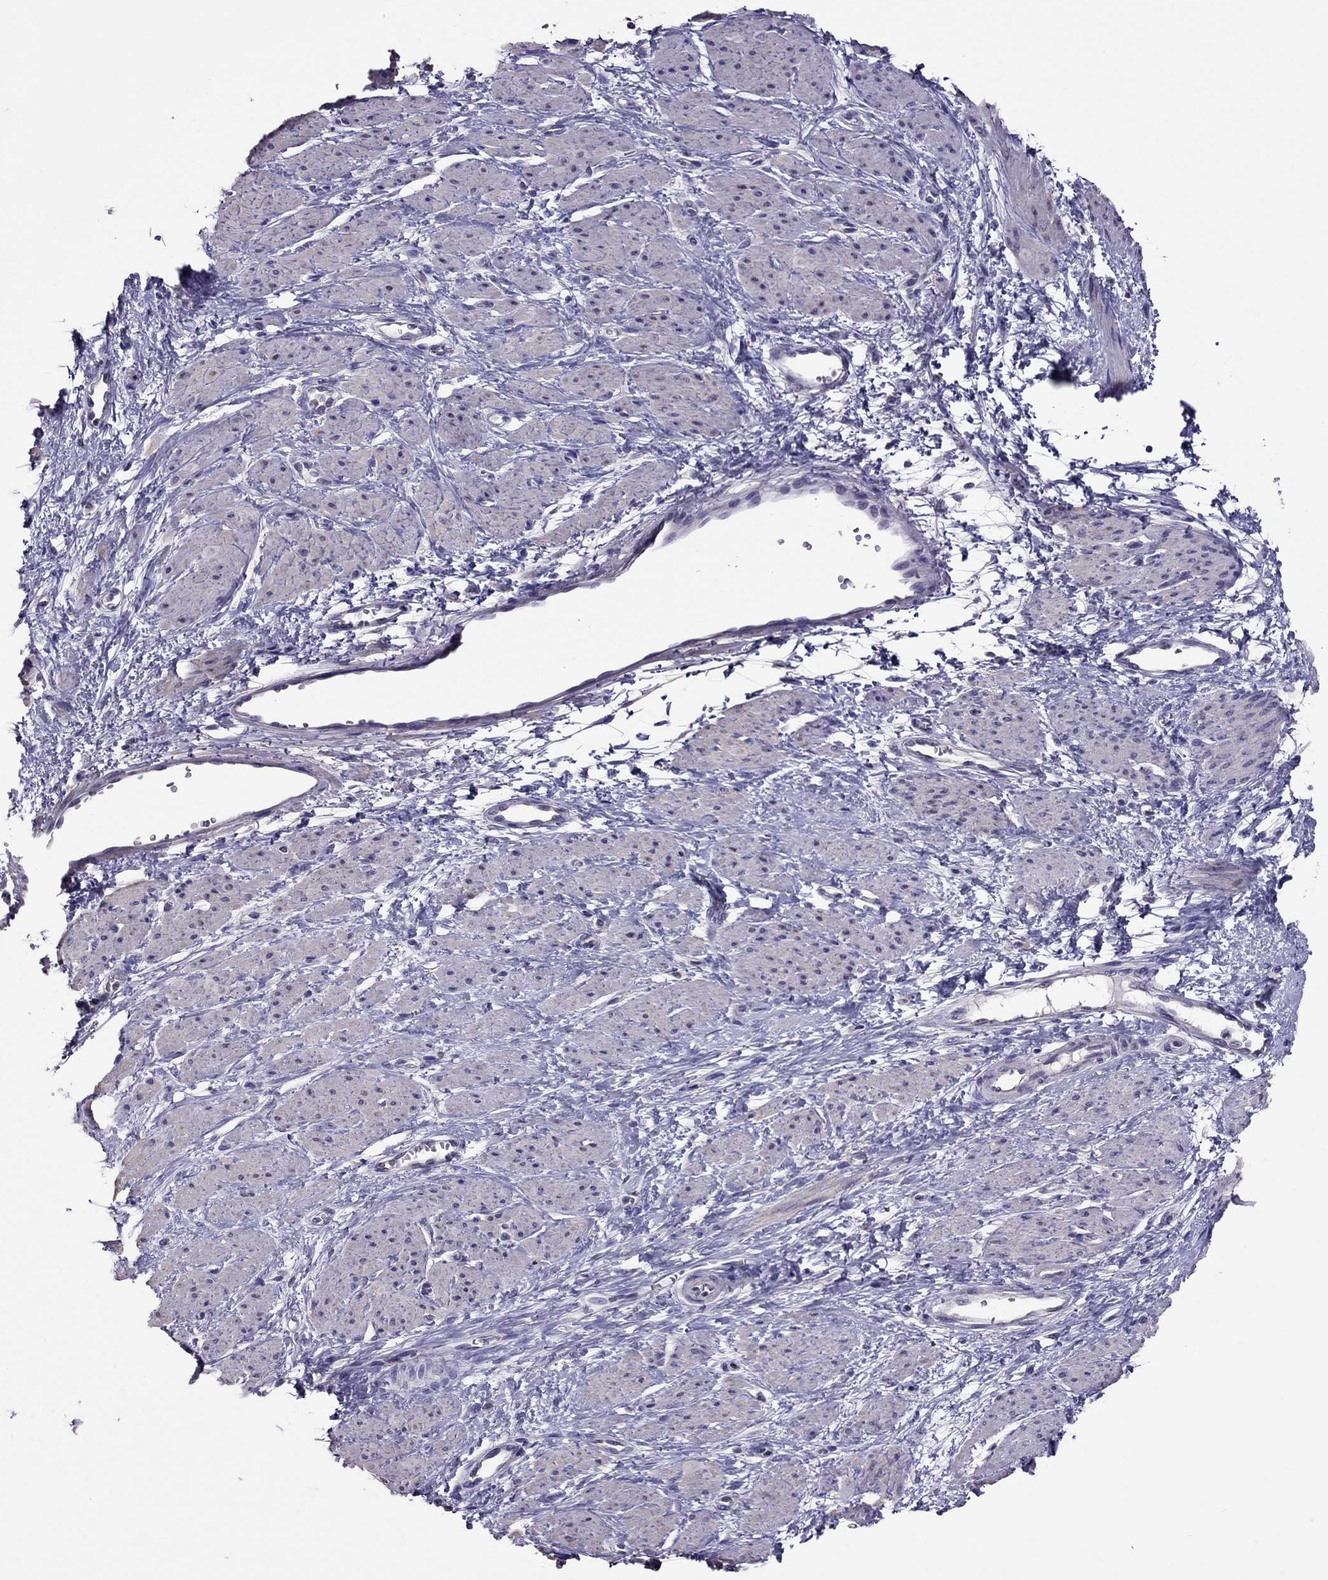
{"staining": {"intensity": "negative", "quantity": "none", "location": "none"}, "tissue": "smooth muscle", "cell_type": "Smooth muscle cells", "image_type": "normal", "snomed": [{"axis": "morphology", "description": "Normal tissue, NOS"}, {"axis": "topography", "description": "Smooth muscle"}, {"axis": "topography", "description": "Uterus"}], "caption": "High magnification brightfield microscopy of benign smooth muscle stained with DAB (brown) and counterstained with hematoxylin (blue): smooth muscle cells show no significant positivity. Nuclei are stained in blue.", "gene": "LRRC46", "patient": {"sex": "female", "age": 39}}